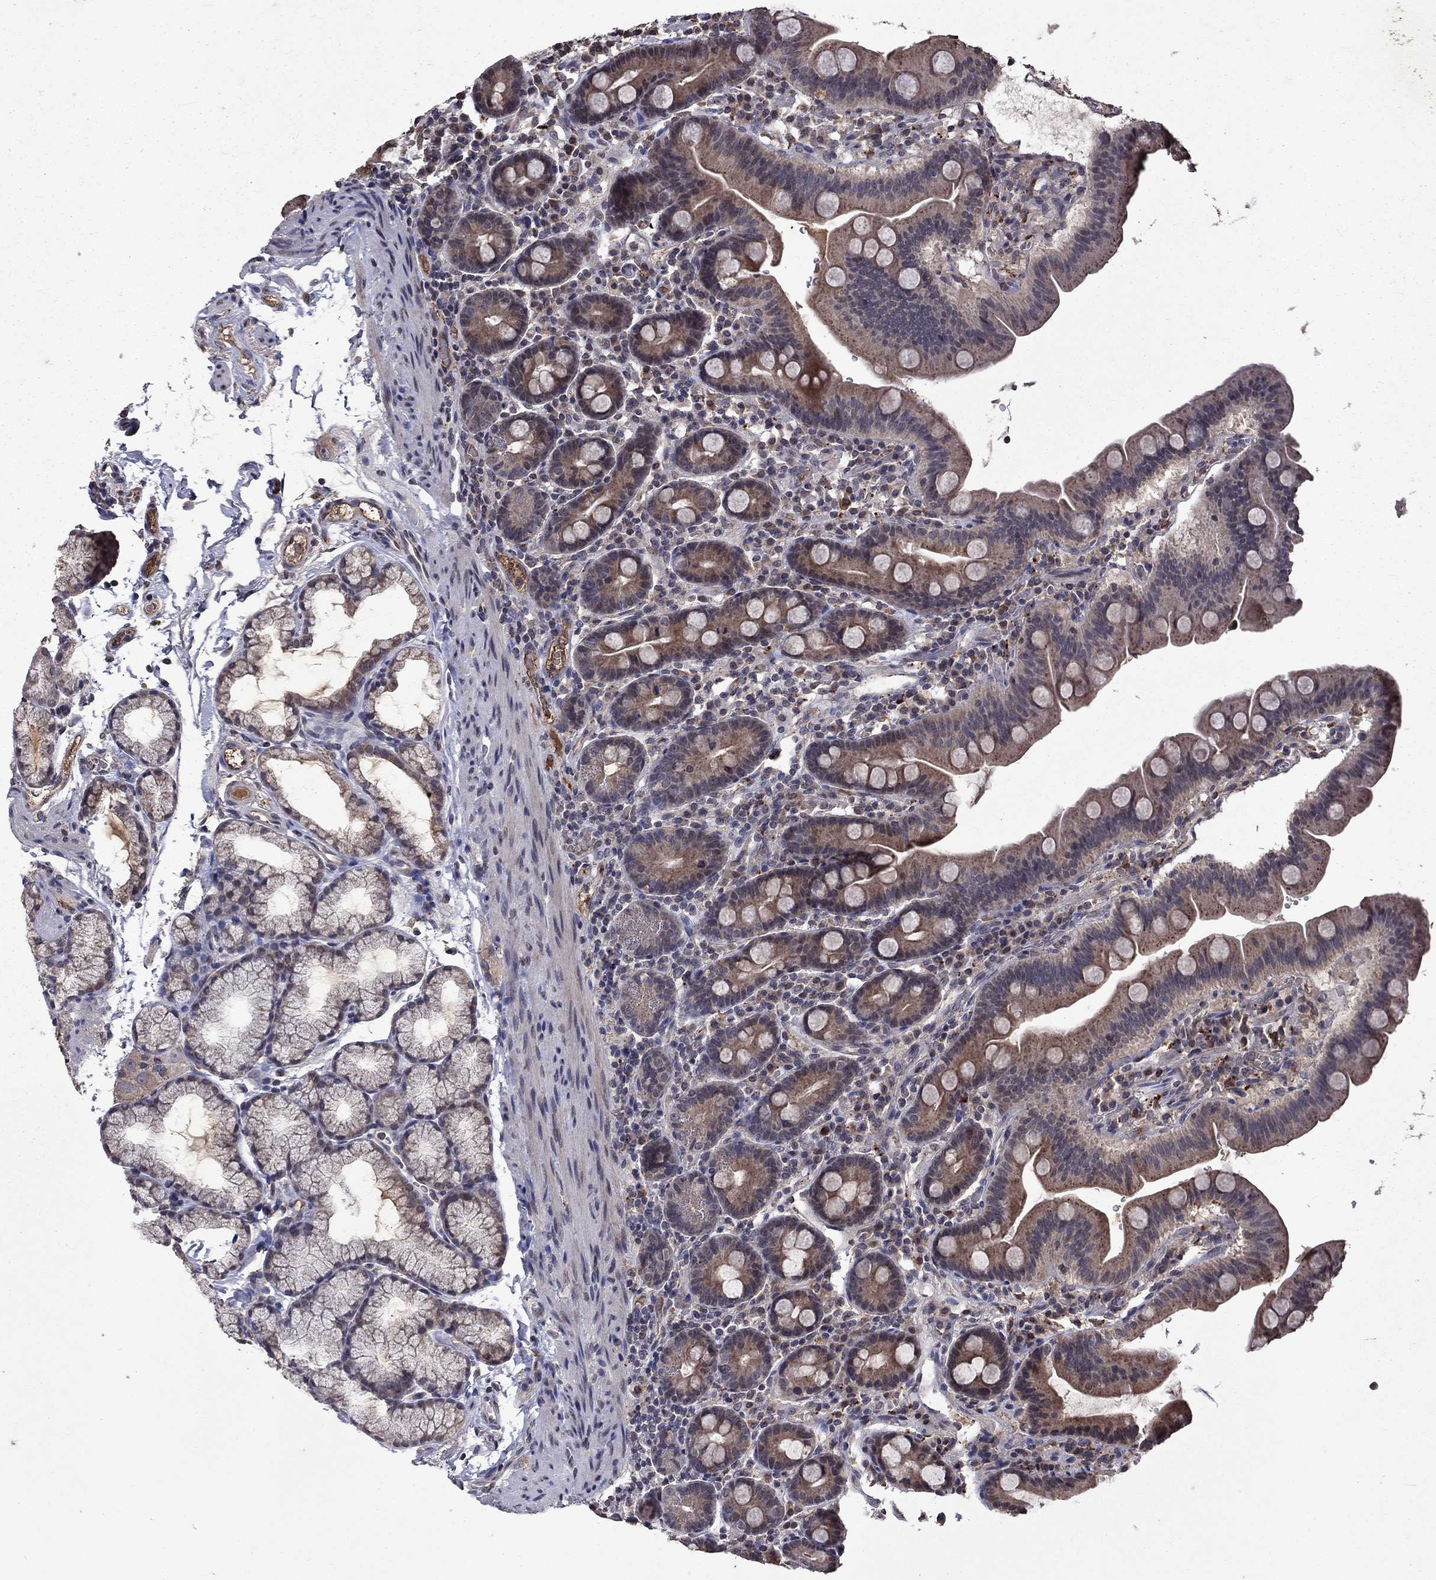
{"staining": {"intensity": "moderate", "quantity": "<25%", "location": "cytoplasmic/membranous"}, "tissue": "duodenum", "cell_type": "Glandular cells", "image_type": "normal", "snomed": [{"axis": "morphology", "description": "Normal tissue, NOS"}, {"axis": "topography", "description": "Duodenum"}], "caption": "Glandular cells reveal low levels of moderate cytoplasmic/membranous staining in approximately <25% of cells in benign duodenum.", "gene": "NLGN1", "patient": {"sex": "male", "age": 59}}